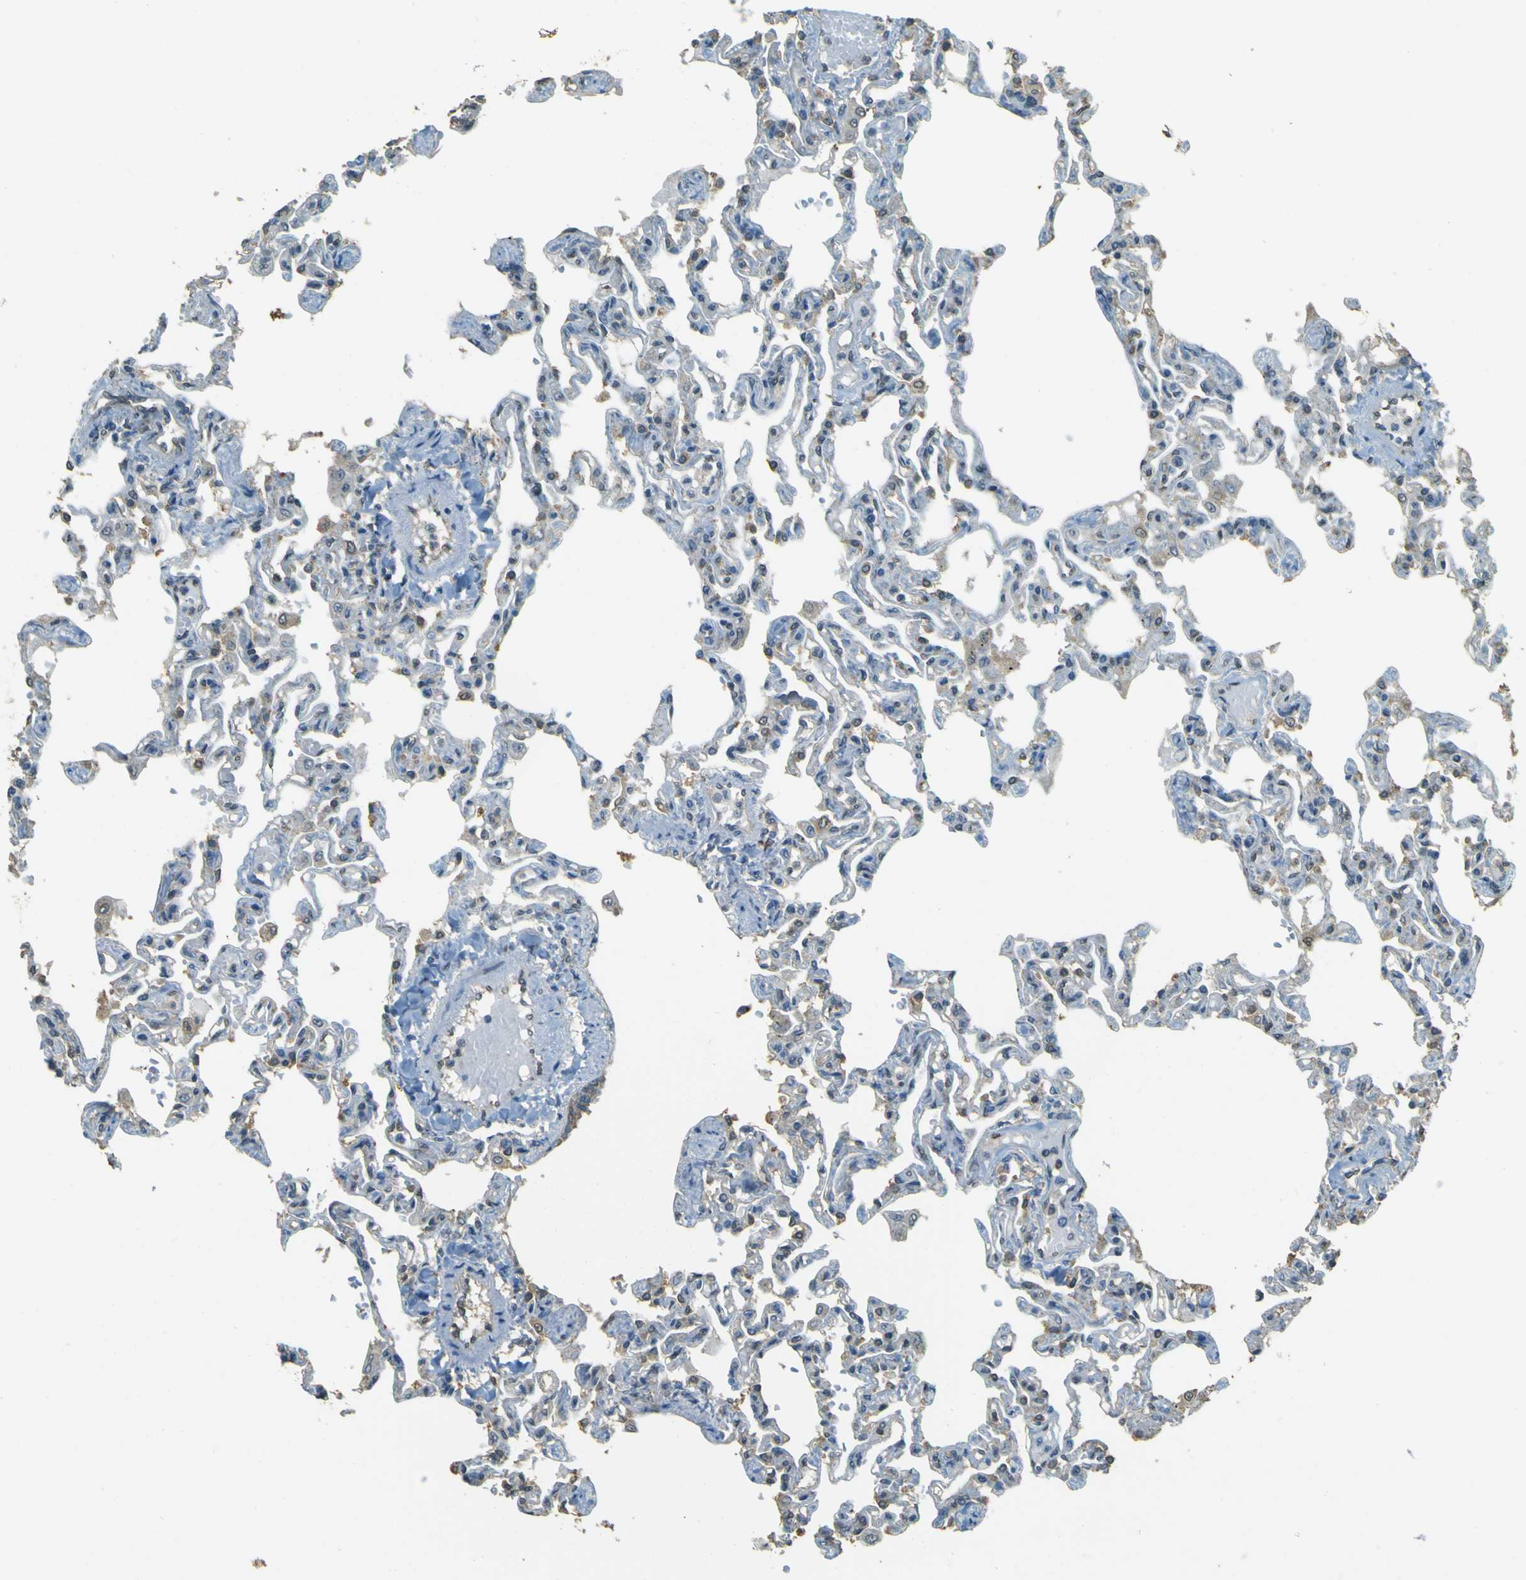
{"staining": {"intensity": "moderate", "quantity": "25%-75%", "location": "cytoplasmic/membranous"}, "tissue": "lung", "cell_type": "Alveolar cells", "image_type": "normal", "snomed": [{"axis": "morphology", "description": "Normal tissue, NOS"}, {"axis": "topography", "description": "Lung"}], "caption": "High-magnification brightfield microscopy of normal lung stained with DAB (brown) and counterstained with hematoxylin (blue). alveolar cells exhibit moderate cytoplasmic/membranous expression is seen in about25%-75% of cells. (Stains: DAB in brown, nuclei in blue, Microscopy: brightfield microscopy at high magnification).", "gene": "GOLGA1", "patient": {"sex": "male", "age": 21}}